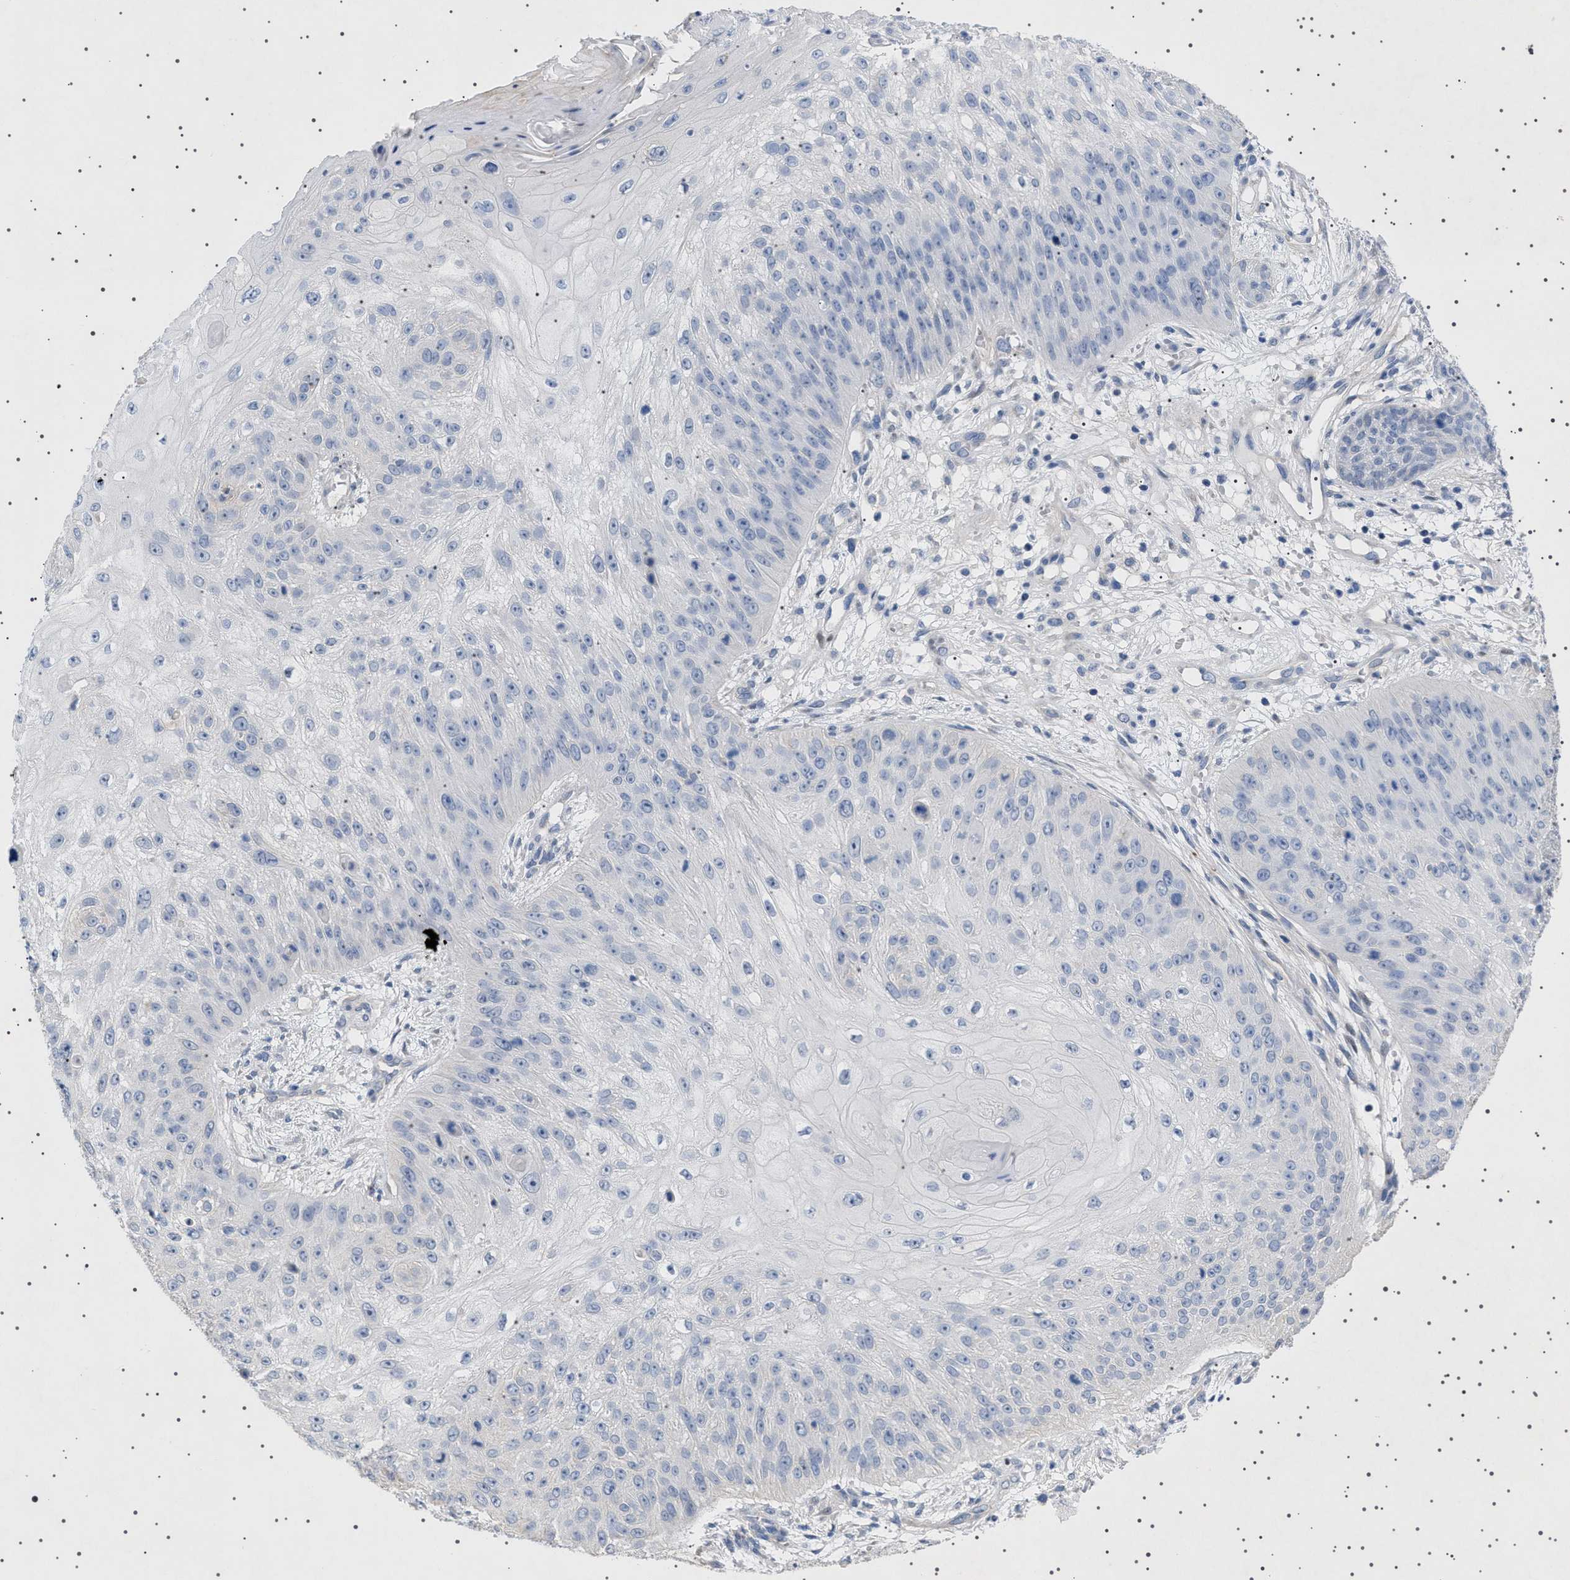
{"staining": {"intensity": "negative", "quantity": "none", "location": "none"}, "tissue": "skin cancer", "cell_type": "Tumor cells", "image_type": "cancer", "snomed": [{"axis": "morphology", "description": "Squamous cell carcinoma, NOS"}, {"axis": "topography", "description": "Skin"}], "caption": "The IHC image has no significant expression in tumor cells of squamous cell carcinoma (skin) tissue. (DAB (3,3'-diaminobenzidine) immunohistochemistry (IHC) with hematoxylin counter stain).", "gene": "HTR1A", "patient": {"sex": "female", "age": 80}}